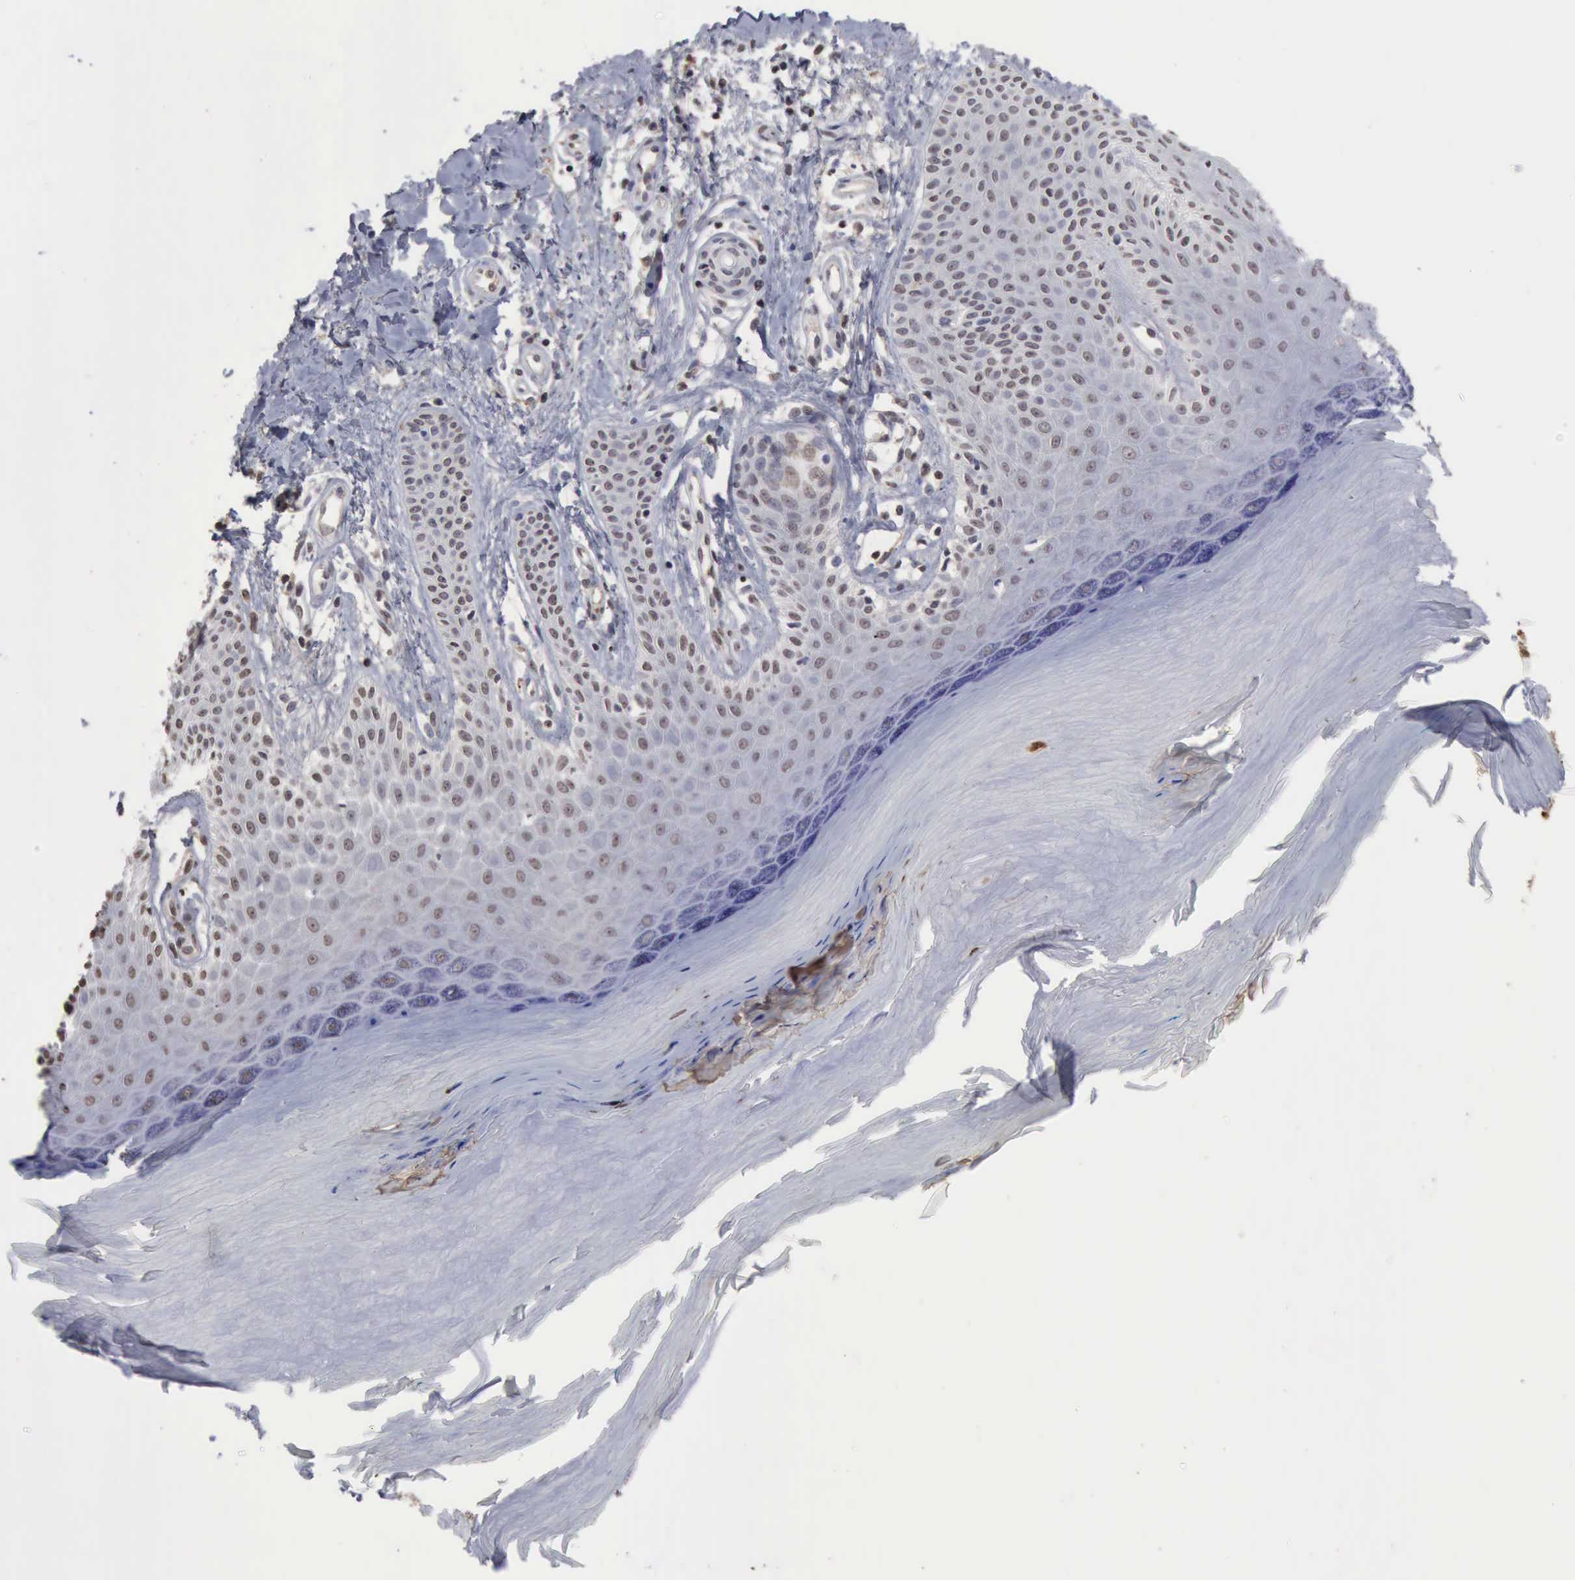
{"staining": {"intensity": "negative", "quantity": "none", "location": "none"}, "tissue": "melanoma", "cell_type": "Tumor cells", "image_type": "cancer", "snomed": [{"axis": "morphology", "description": "Malignant melanoma, NOS"}, {"axis": "topography", "description": "Skin"}], "caption": "High power microscopy image of an immunohistochemistry histopathology image of malignant melanoma, revealing no significant expression in tumor cells.", "gene": "SERPINA1", "patient": {"sex": "male", "age": 79}}